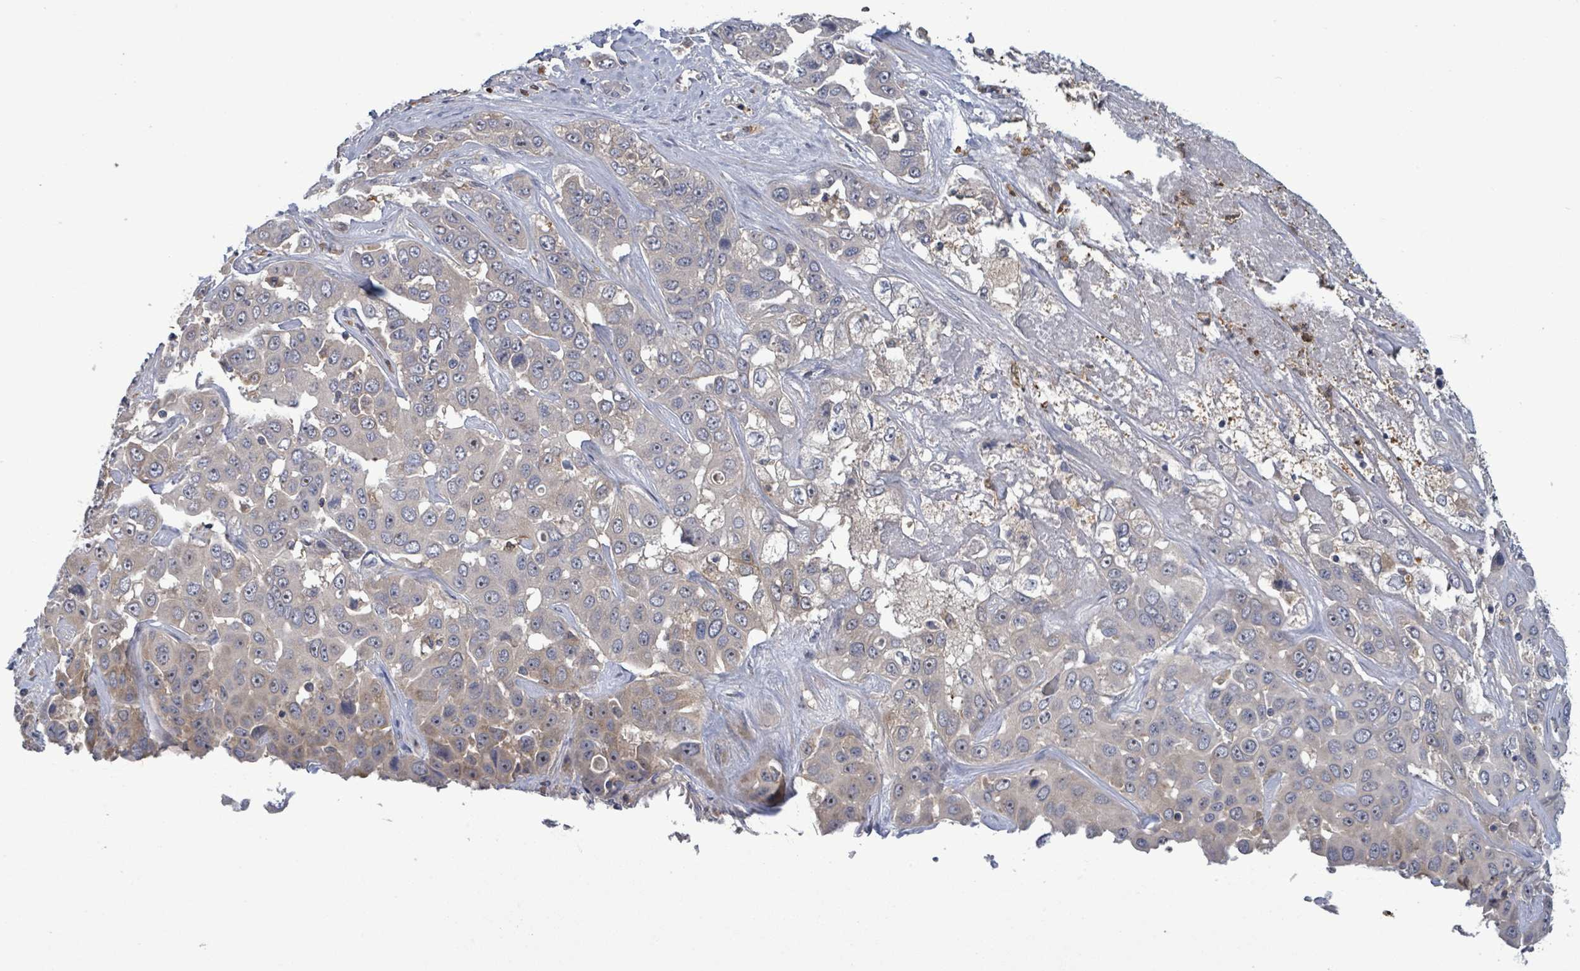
{"staining": {"intensity": "negative", "quantity": "none", "location": "none"}, "tissue": "liver cancer", "cell_type": "Tumor cells", "image_type": "cancer", "snomed": [{"axis": "morphology", "description": "Cholangiocarcinoma"}, {"axis": "topography", "description": "Liver"}], "caption": "Tumor cells show no significant protein staining in liver cholangiocarcinoma.", "gene": "SERPINE3", "patient": {"sex": "female", "age": 52}}